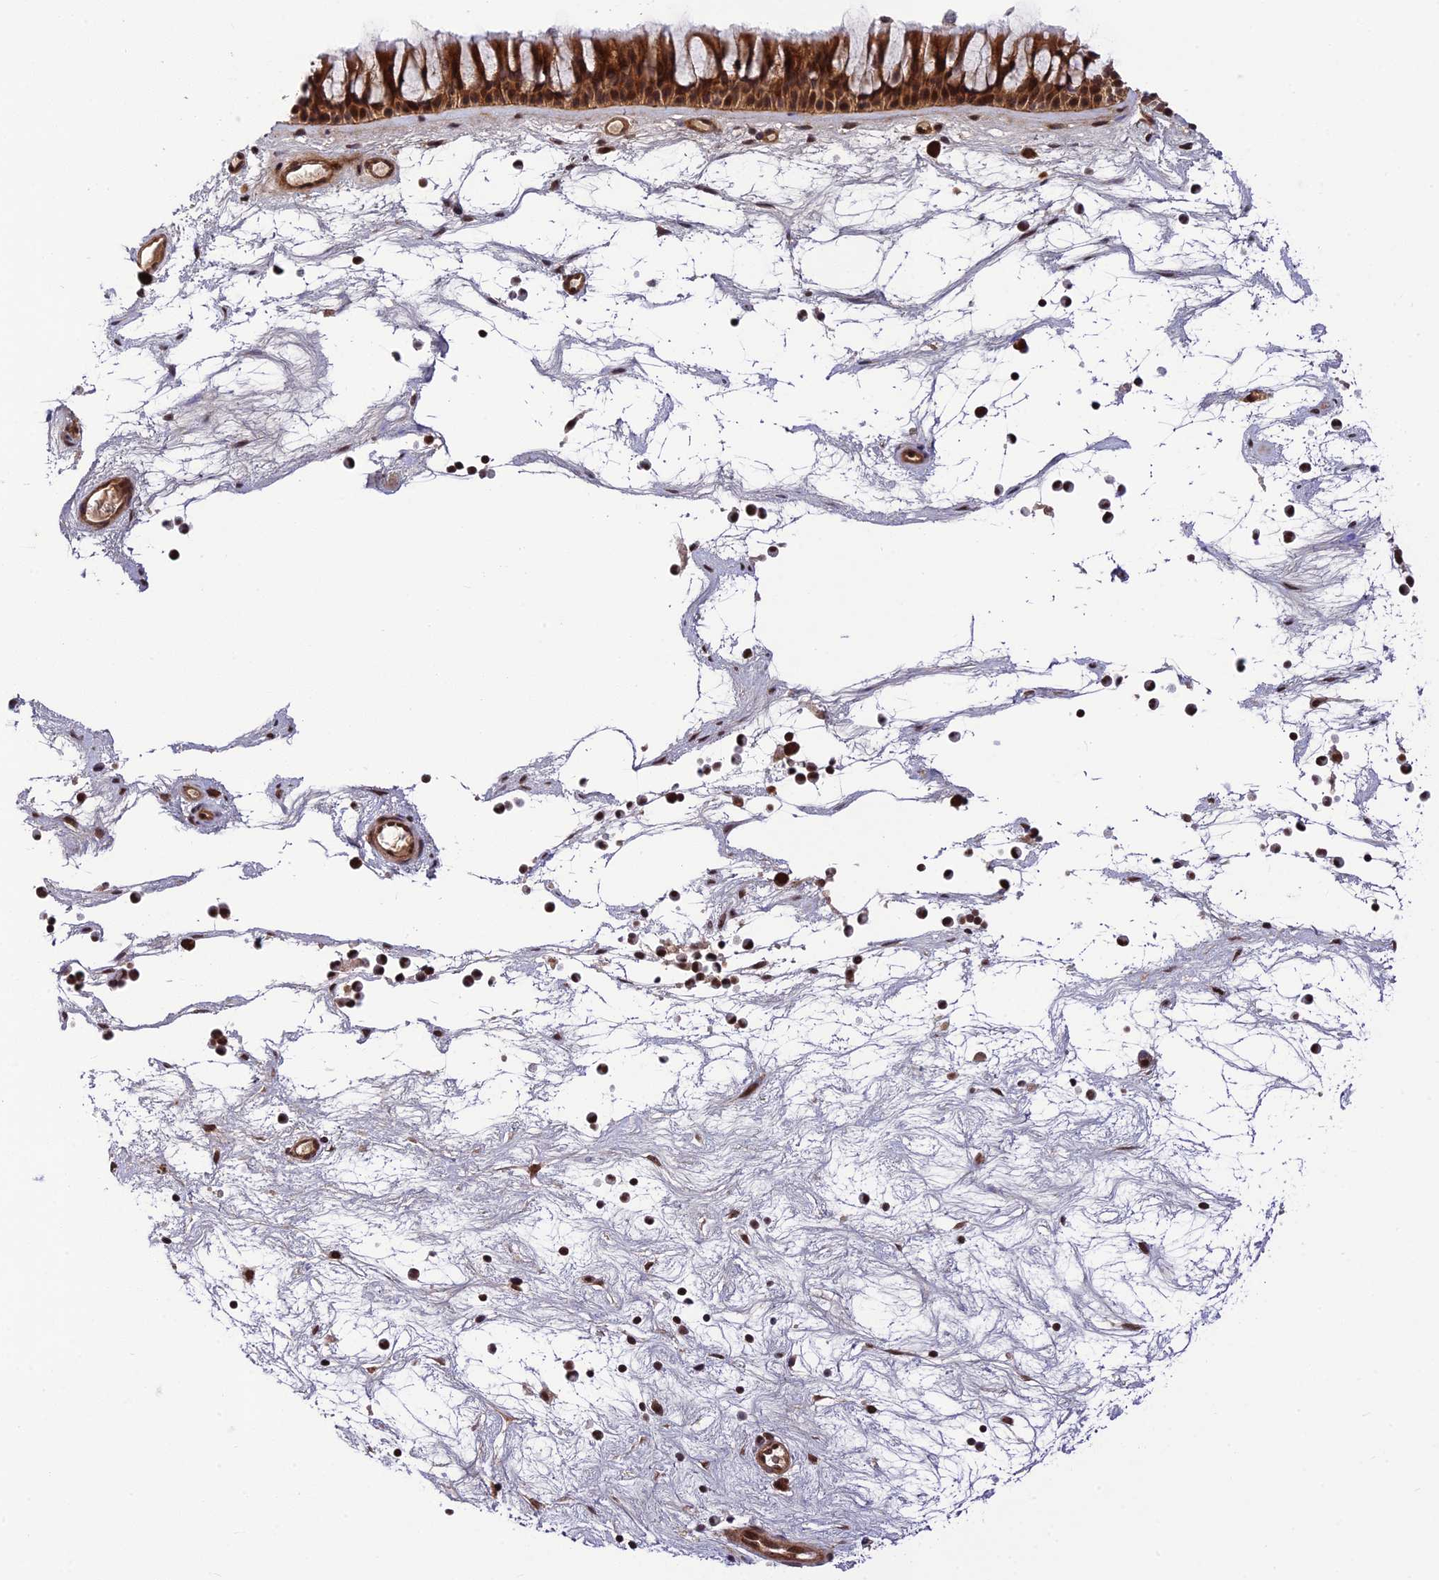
{"staining": {"intensity": "strong", "quantity": ">75%", "location": "cytoplasmic/membranous,nuclear"}, "tissue": "nasopharynx", "cell_type": "Respiratory epithelial cells", "image_type": "normal", "snomed": [{"axis": "morphology", "description": "Normal tissue, NOS"}, {"axis": "topography", "description": "Nasopharynx"}], "caption": "Nasopharynx was stained to show a protein in brown. There is high levels of strong cytoplasmic/membranous,nuclear expression in approximately >75% of respiratory epithelial cells. (IHC, brightfield microscopy, high magnification).", "gene": "SMIM7", "patient": {"sex": "male", "age": 64}}